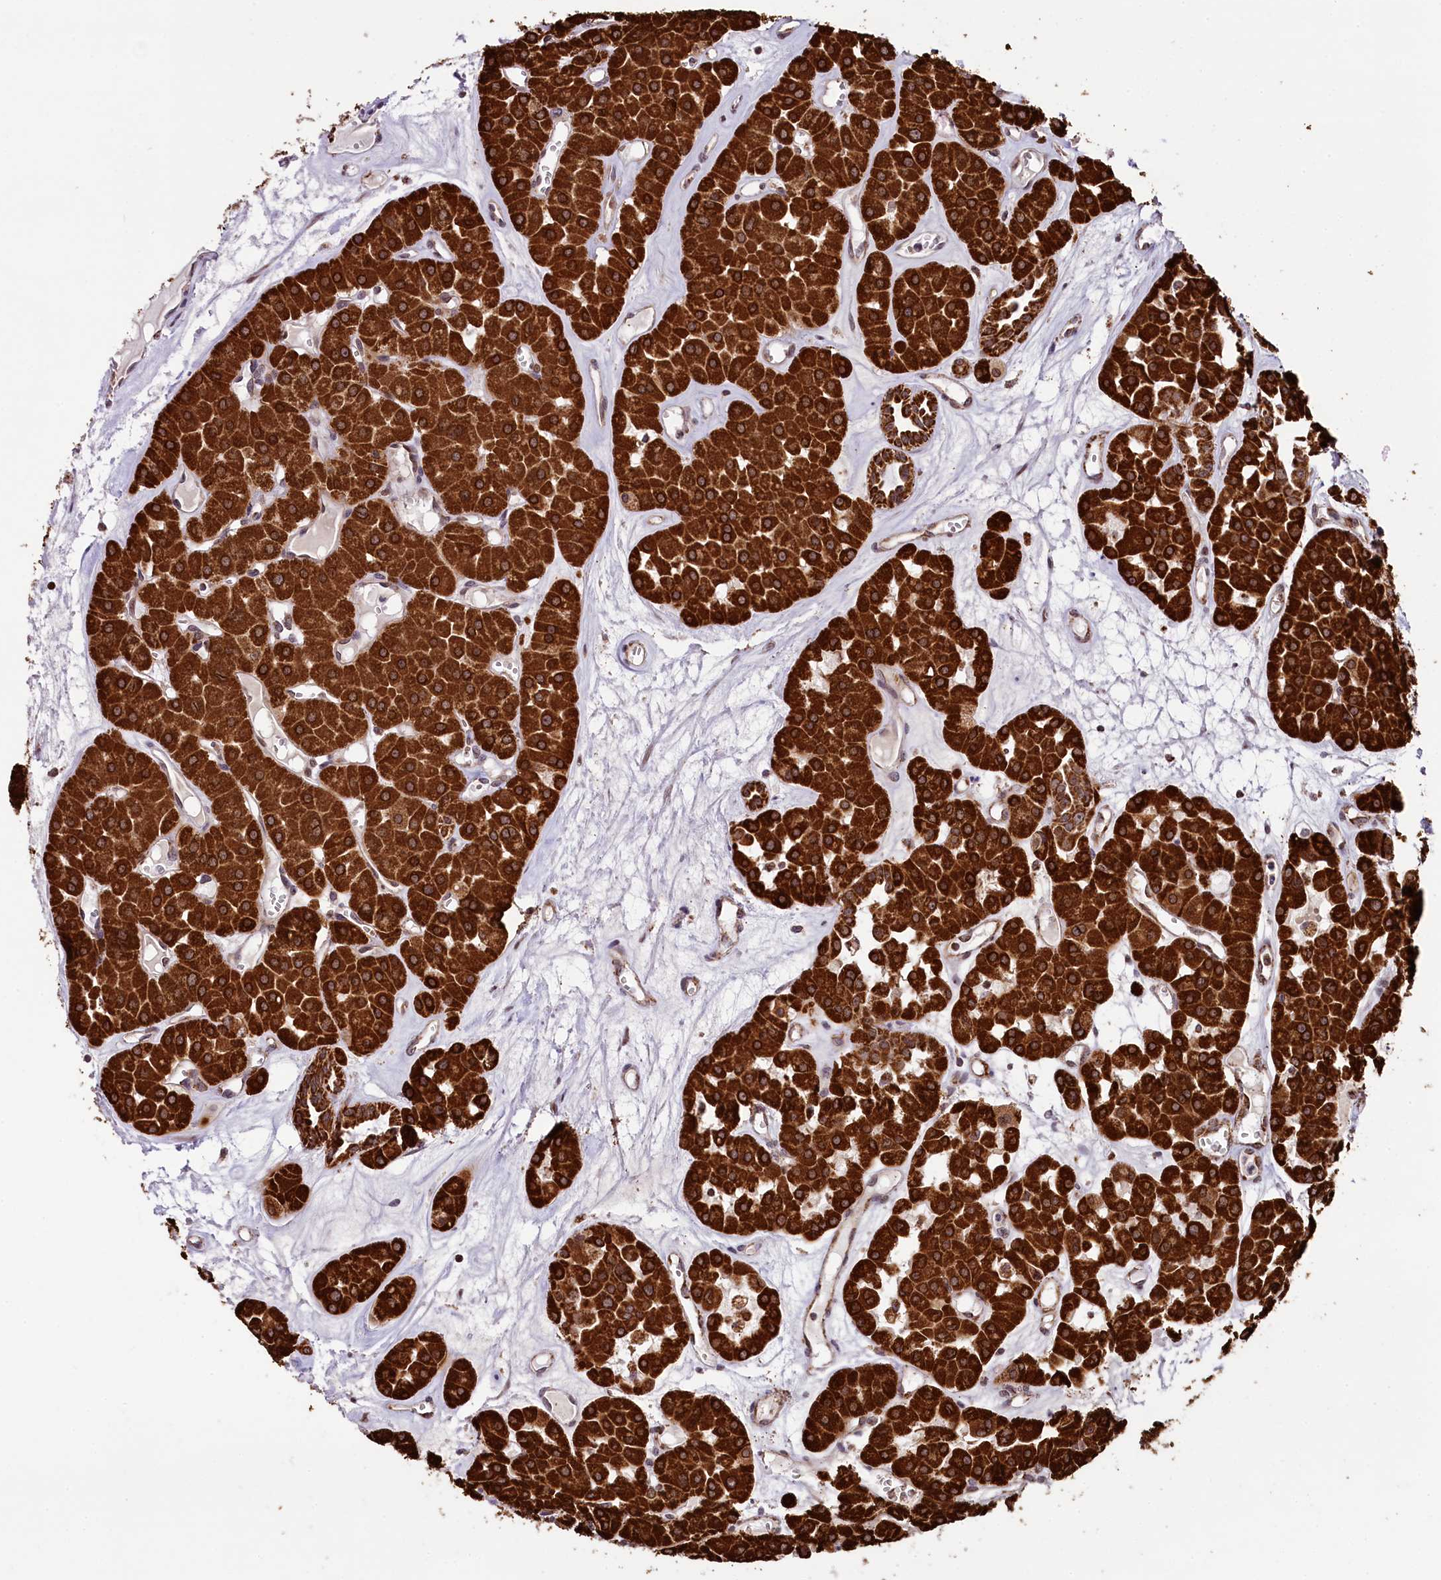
{"staining": {"intensity": "strong", "quantity": ">75%", "location": "cytoplasmic/membranous"}, "tissue": "renal cancer", "cell_type": "Tumor cells", "image_type": "cancer", "snomed": [{"axis": "morphology", "description": "Carcinoma, NOS"}, {"axis": "topography", "description": "Kidney"}], "caption": "Immunohistochemical staining of human renal cancer (carcinoma) demonstrates high levels of strong cytoplasmic/membranous staining in approximately >75% of tumor cells. Immunohistochemistry stains the protein of interest in brown and the nuclei are stained blue.", "gene": "KLC2", "patient": {"sex": "female", "age": 75}}